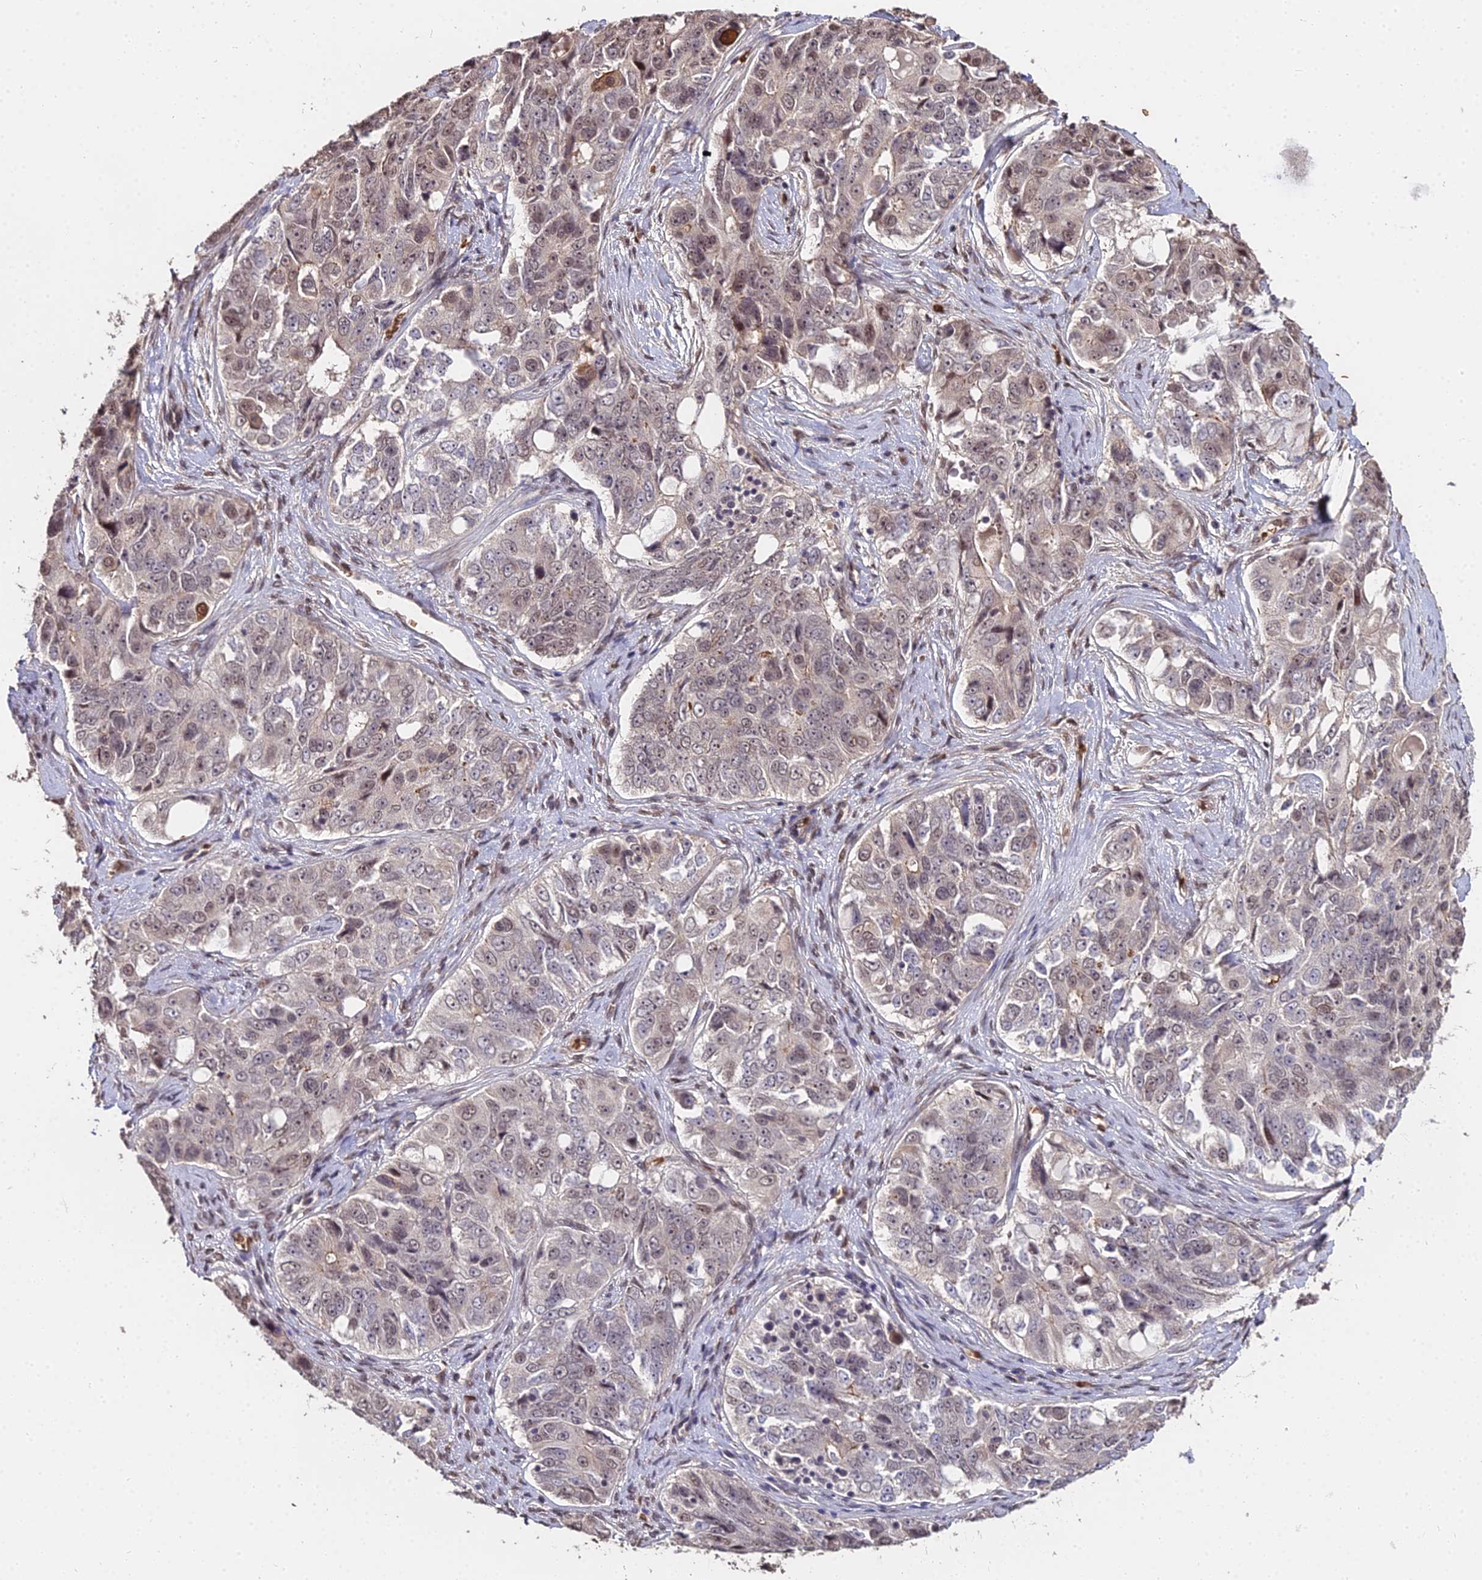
{"staining": {"intensity": "weak", "quantity": "<25%", "location": "nuclear"}, "tissue": "ovarian cancer", "cell_type": "Tumor cells", "image_type": "cancer", "snomed": [{"axis": "morphology", "description": "Carcinoma, endometroid"}, {"axis": "topography", "description": "Ovary"}], "caption": "Histopathology image shows no significant protein staining in tumor cells of ovarian cancer (endometroid carcinoma). (Immunohistochemistry (ihc), brightfield microscopy, high magnification).", "gene": "ZDBF2", "patient": {"sex": "female", "age": 51}}